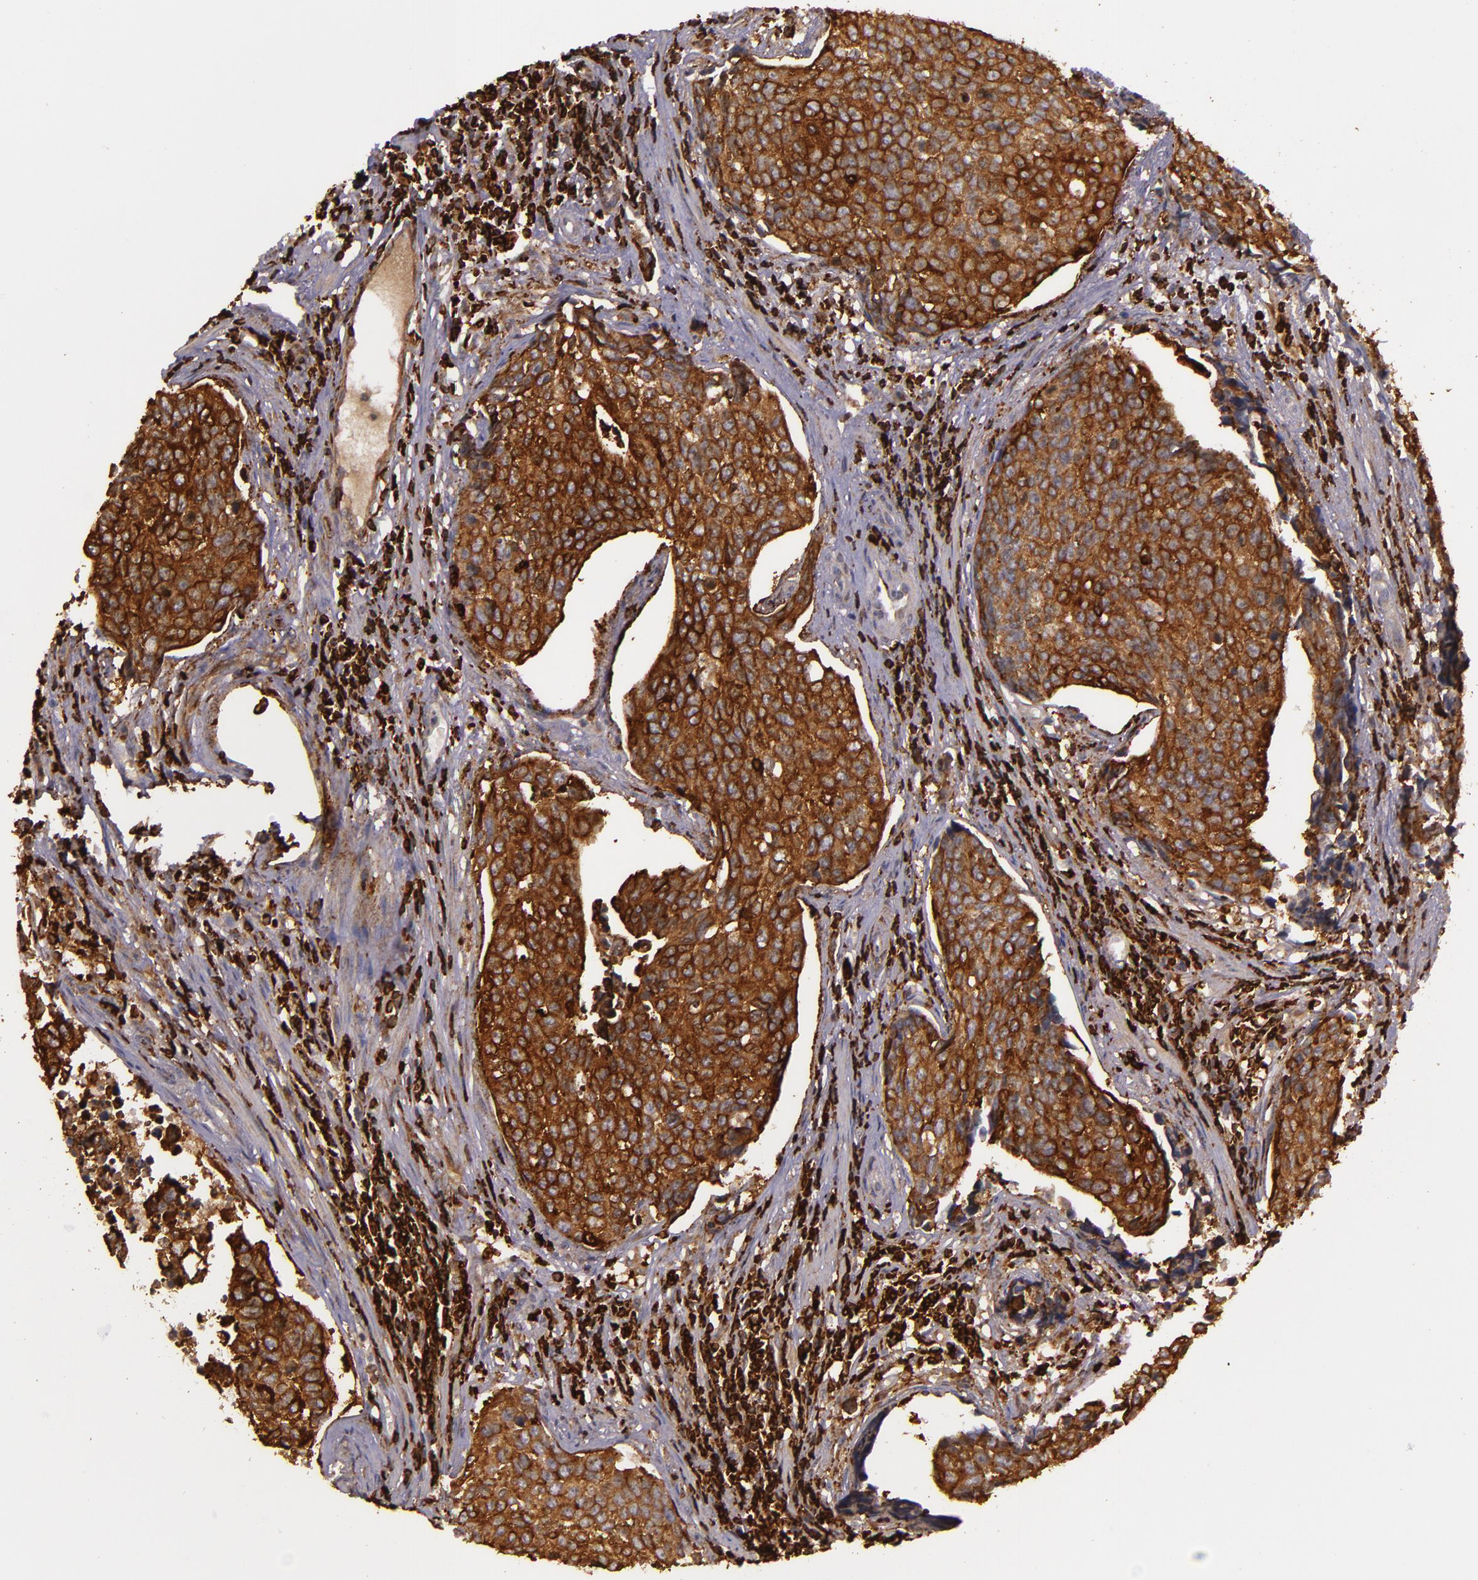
{"staining": {"intensity": "strong", "quantity": ">75%", "location": "cytoplasmic/membranous"}, "tissue": "urothelial cancer", "cell_type": "Tumor cells", "image_type": "cancer", "snomed": [{"axis": "morphology", "description": "Urothelial carcinoma, High grade"}, {"axis": "topography", "description": "Urinary bladder"}], "caption": "Tumor cells demonstrate high levels of strong cytoplasmic/membranous staining in about >75% of cells in human high-grade urothelial carcinoma.", "gene": "SLC9A3R1", "patient": {"sex": "male", "age": 81}}